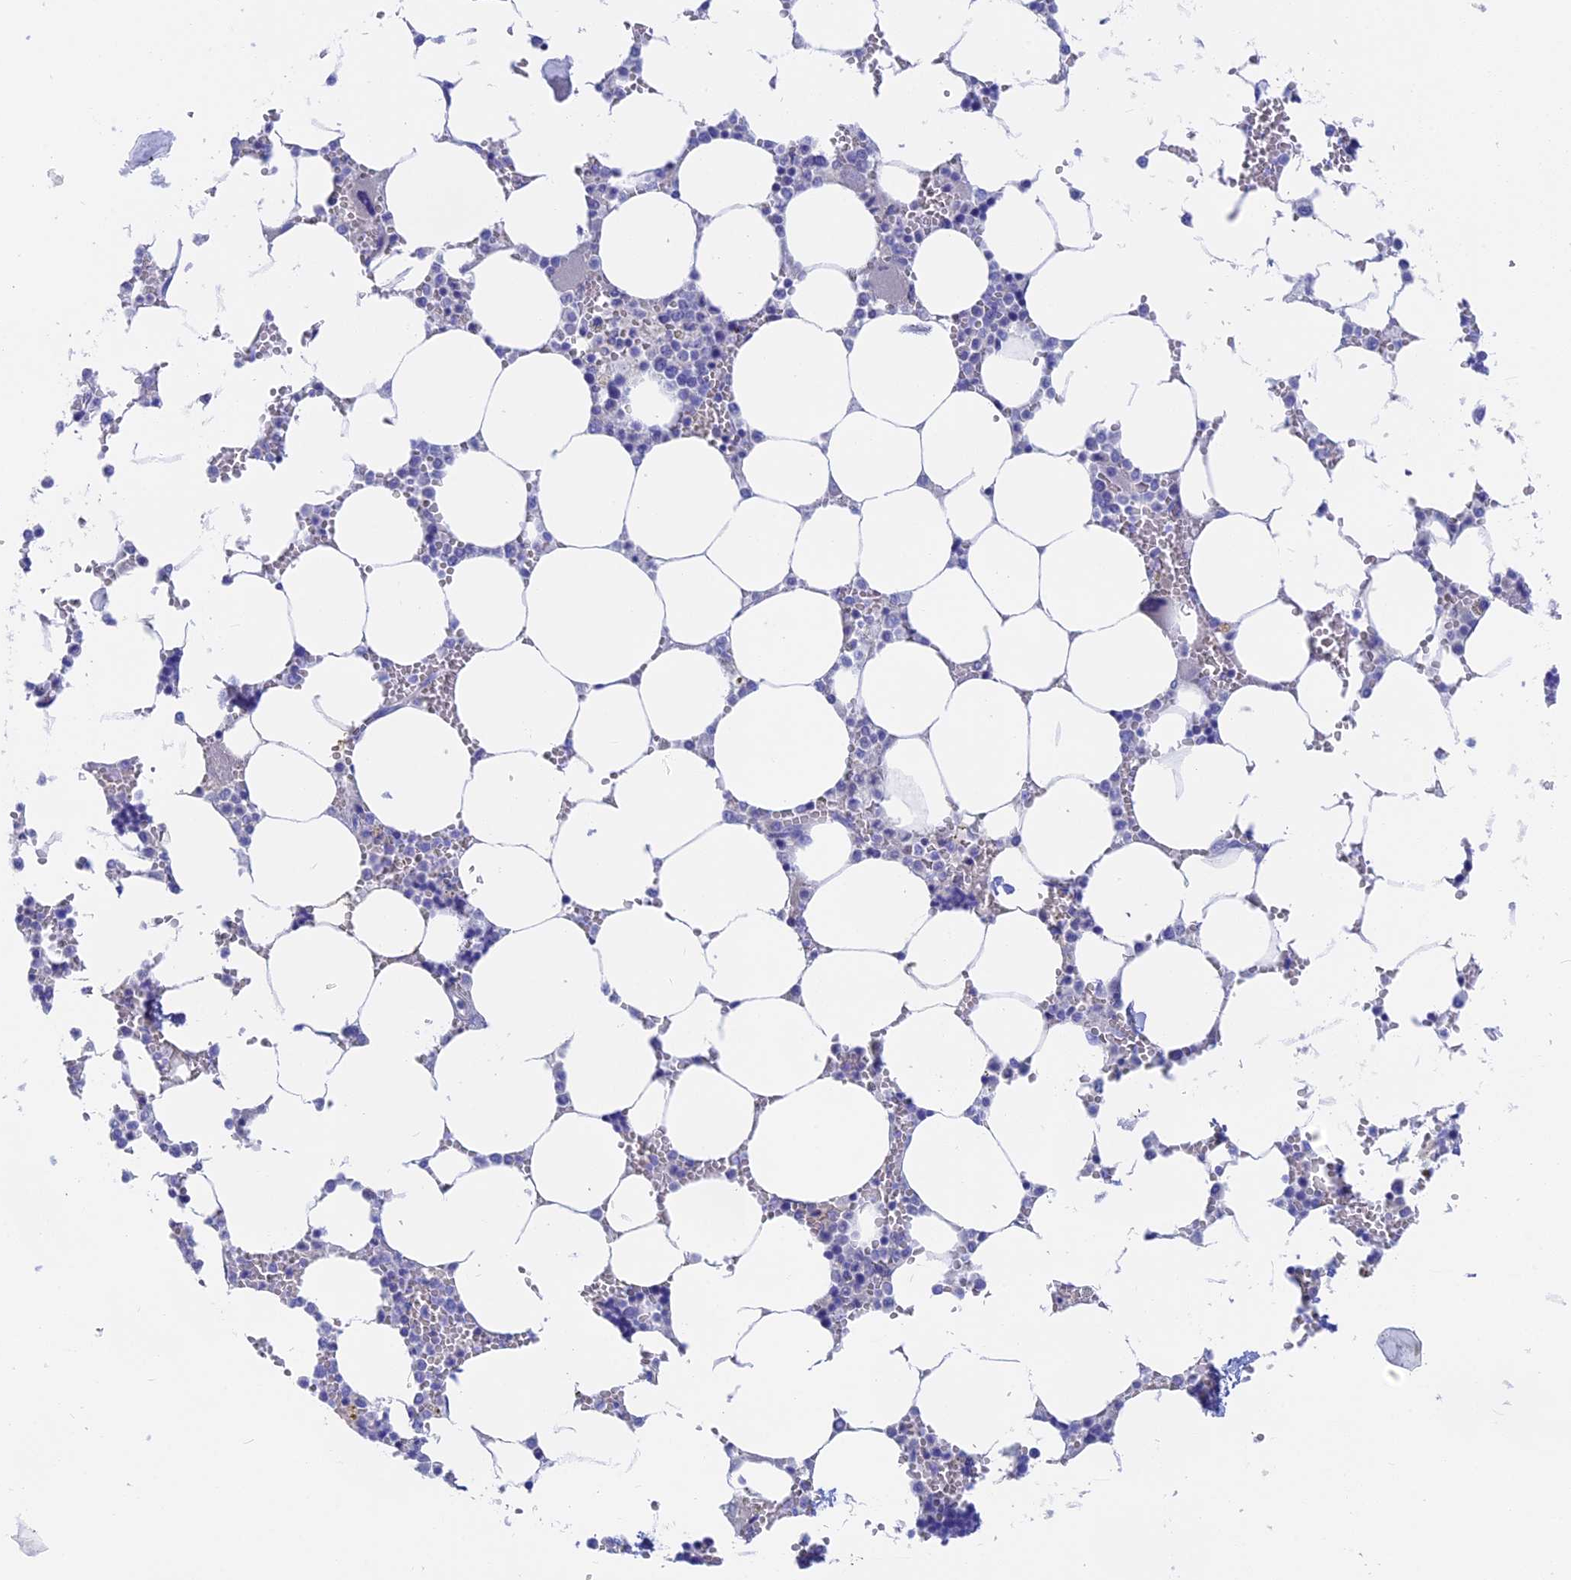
{"staining": {"intensity": "negative", "quantity": "none", "location": "none"}, "tissue": "bone marrow", "cell_type": "Hematopoietic cells", "image_type": "normal", "snomed": [{"axis": "morphology", "description": "Normal tissue, NOS"}, {"axis": "topography", "description": "Bone marrow"}], "caption": "Image shows no significant protein staining in hematopoietic cells of normal bone marrow.", "gene": "GLB1L", "patient": {"sex": "male", "age": 64}}